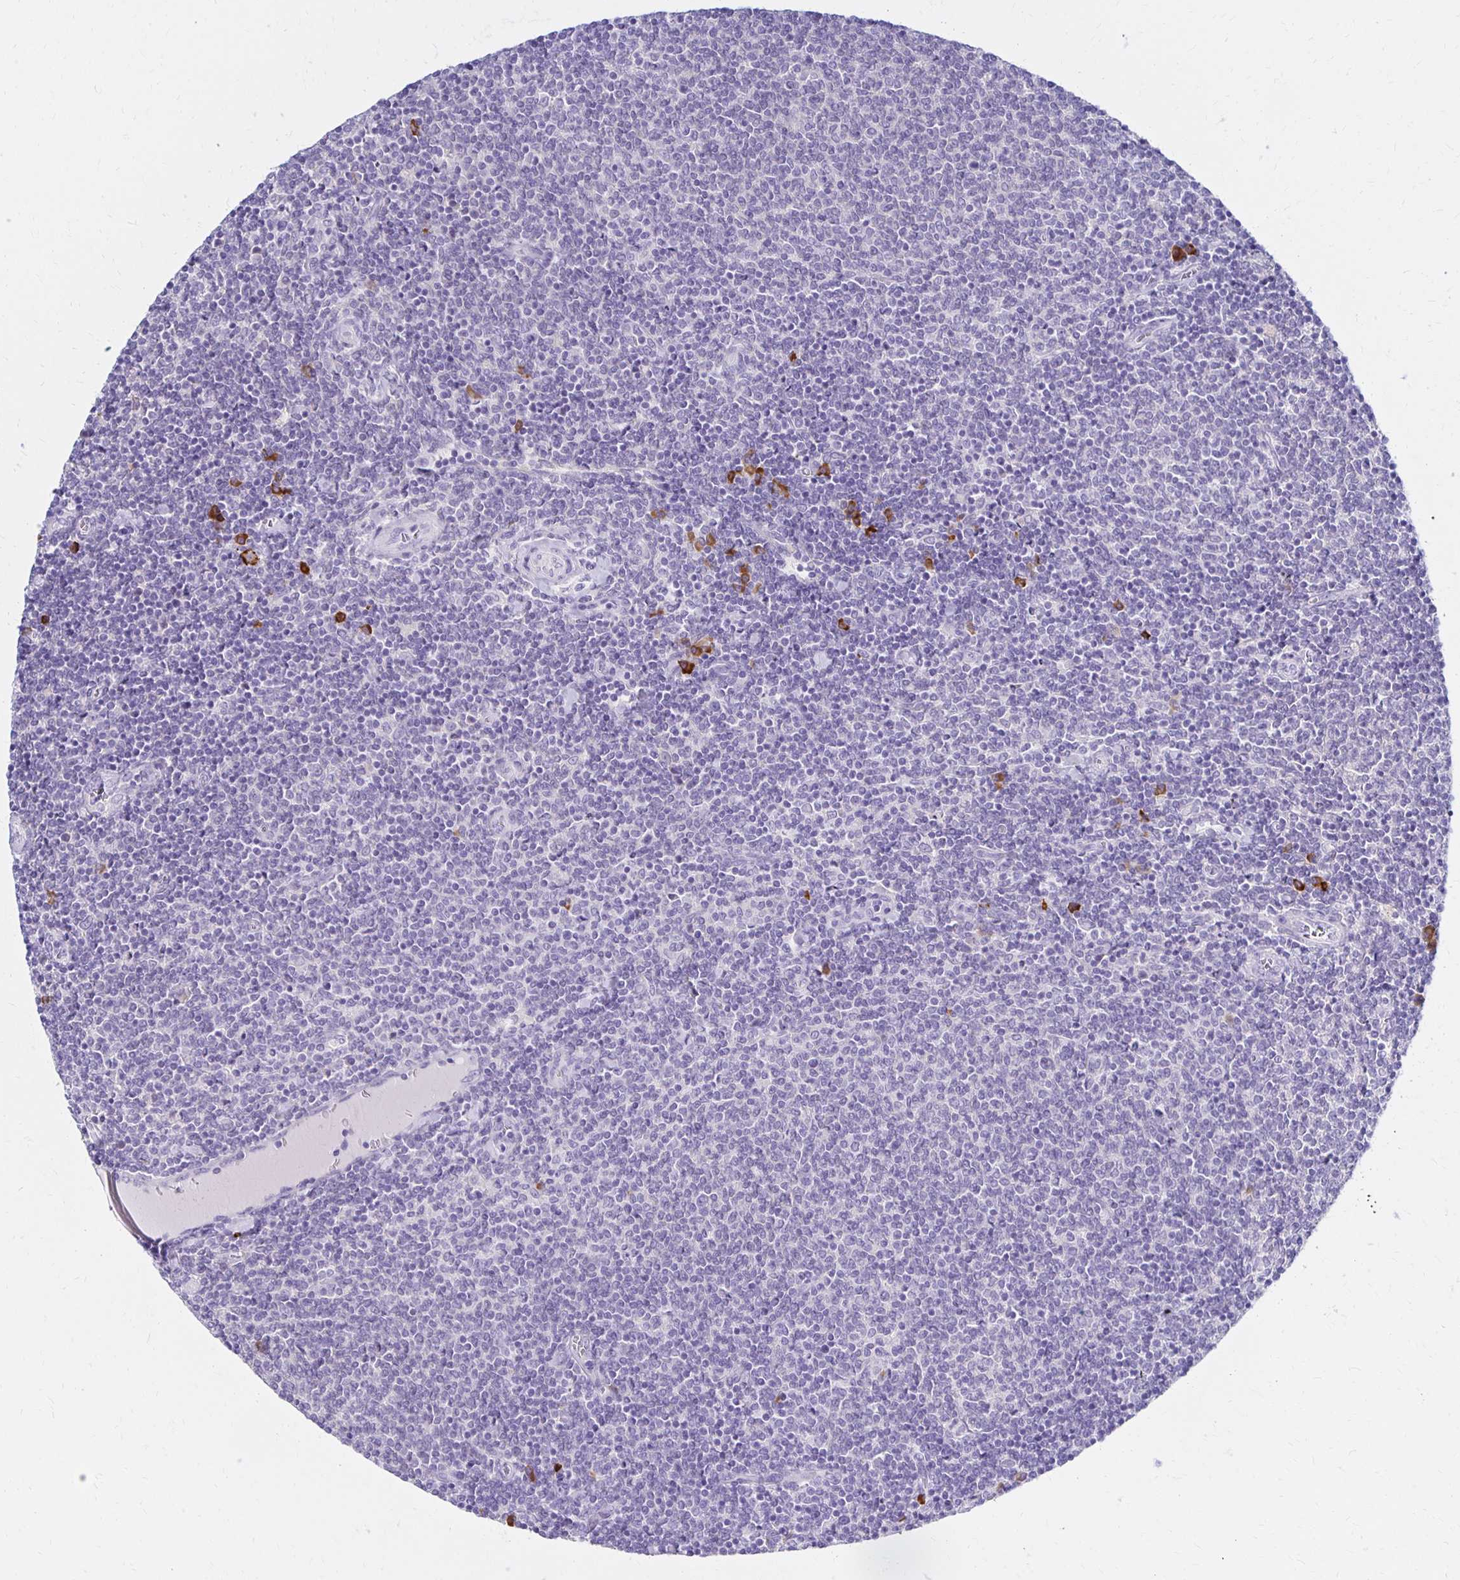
{"staining": {"intensity": "negative", "quantity": "none", "location": "none"}, "tissue": "lymphoma", "cell_type": "Tumor cells", "image_type": "cancer", "snomed": [{"axis": "morphology", "description": "Malignant lymphoma, non-Hodgkin's type, Low grade"}, {"axis": "topography", "description": "Lymph node"}], "caption": "Malignant lymphoma, non-Hodgkin's type (low-grade) stained for a protein using immunohistochemistry (IHC) reveals no positivity tumor cells.", "gene": "FNTB", "patient": {"sex": "male", "age": 52}}